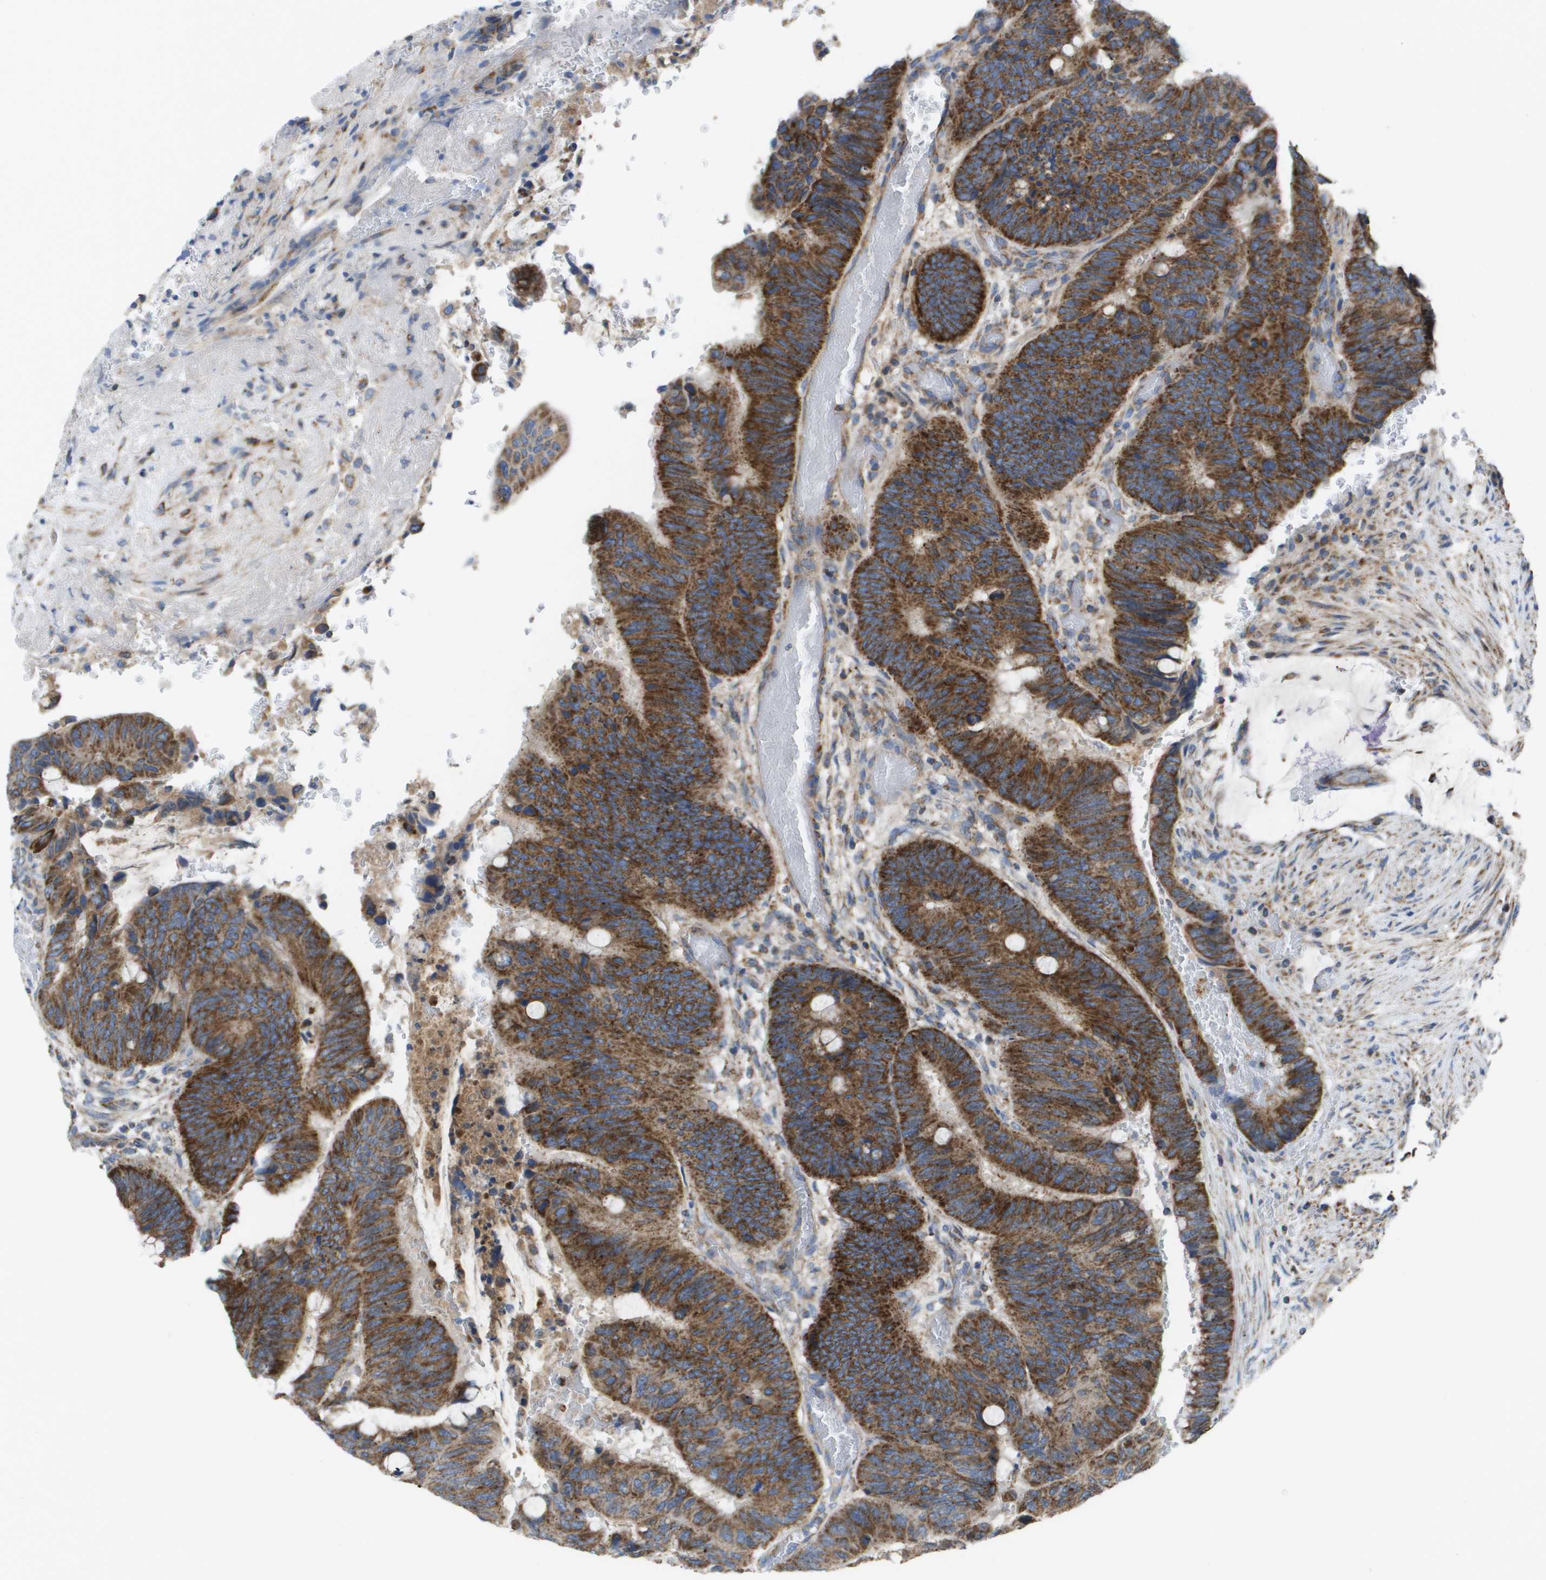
{"staining": {"intensity": "strong", "quantity": ">75%", "location": "cytoplasmic/membranous"}, "tissue": "colorectal cancer", "cell_type": "Tumor cells", "image_type": "cancer", "snomed": [{"axis": "morphology", "description": "Normal tissue, NOS"}, {"axis": "morphology", "description": "Adenocarcinoma, NOS"}, {"axis": "topography", "description": "Rectum"}], "caption": "Colorectal cancer tissue displays strong cytoplasmic/membranous expression in approximately >75% of tumor cells", "gene": "FIS1", "patient": {"sex": "male", "age": 92}}